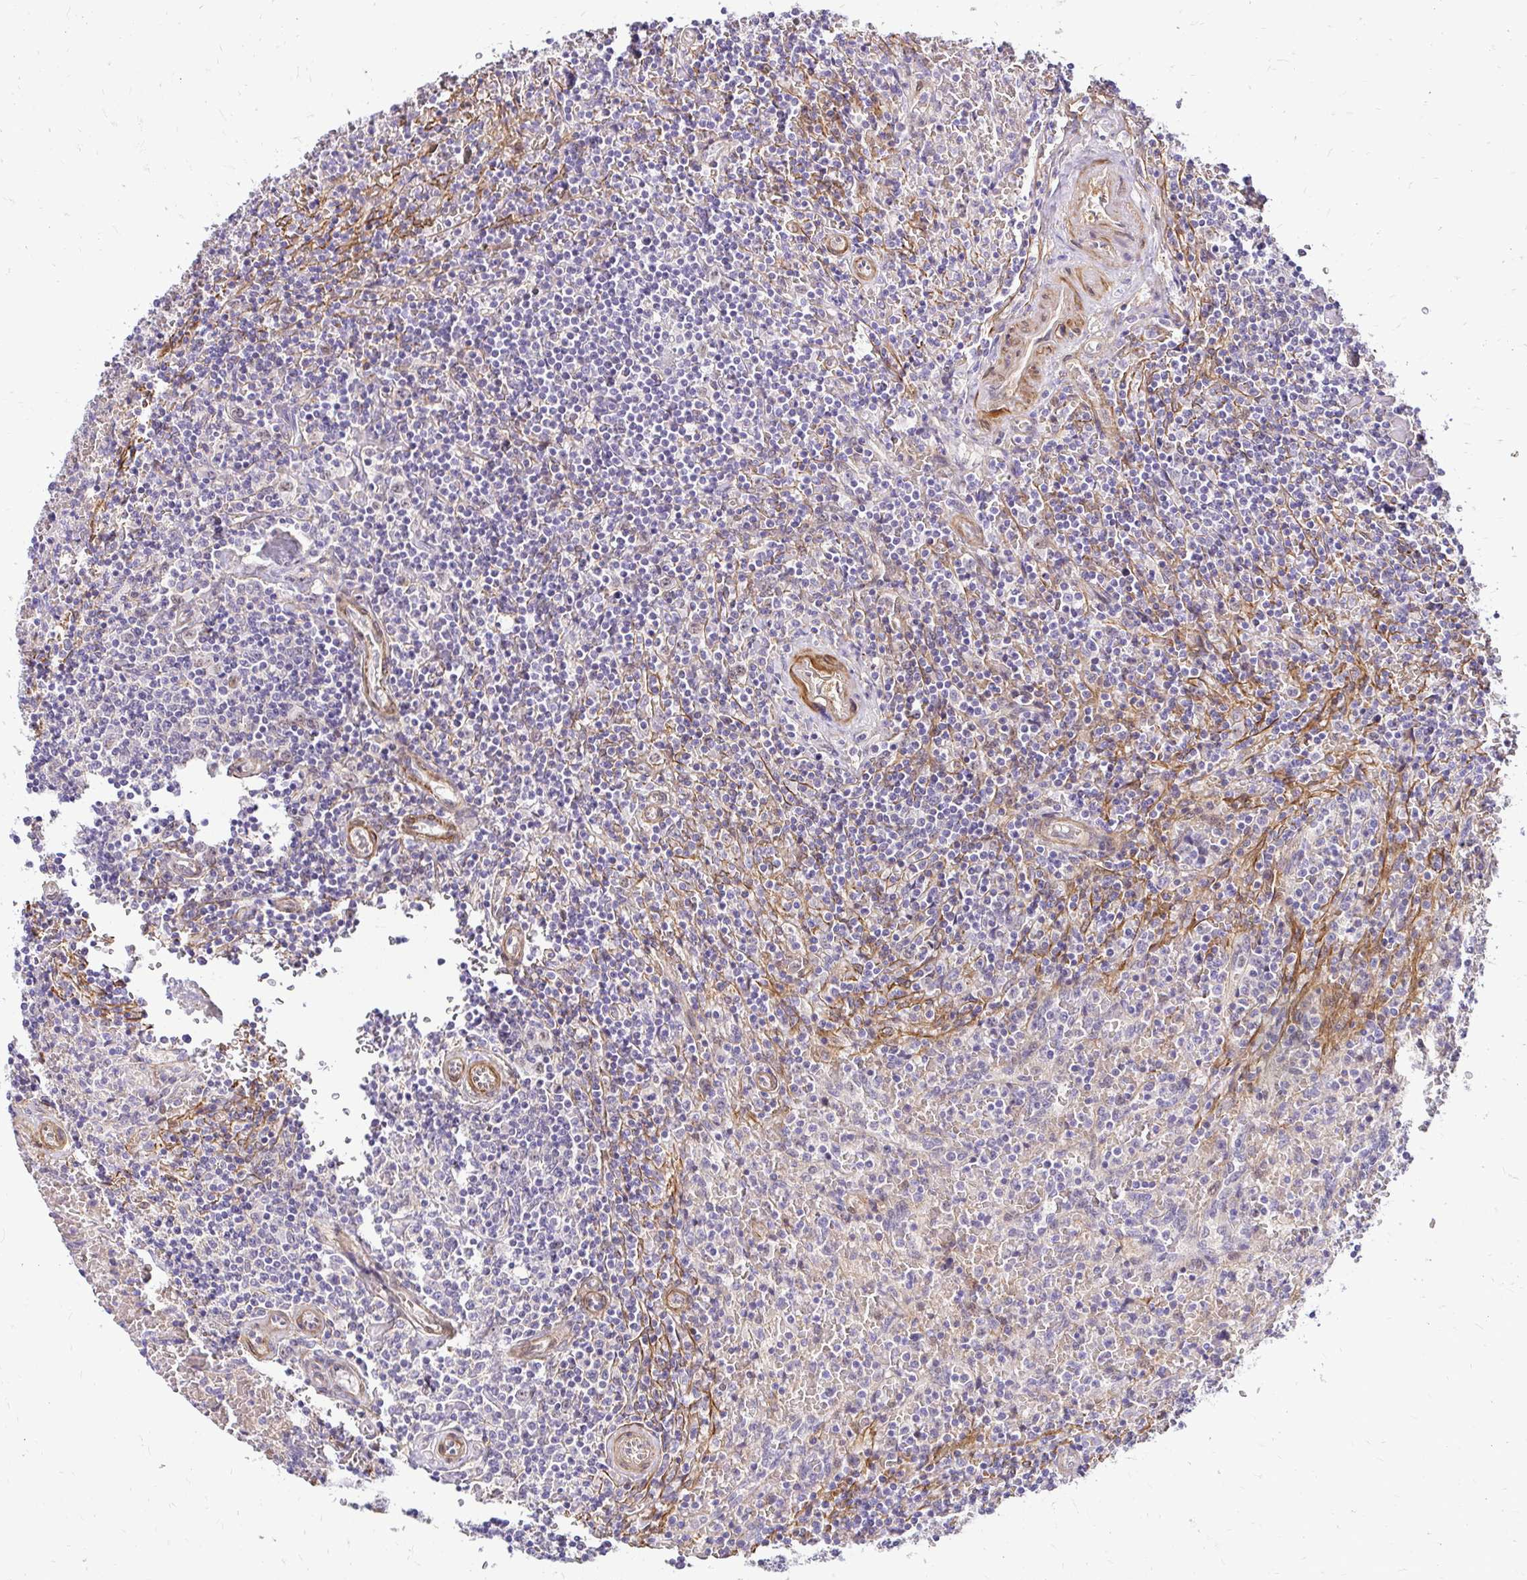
{"staining": {"intensity": "negative", "quantity": "none", "location": "none"}, "tissue": "lymphoma", "cell_type": "Tumor cells", "image_type": "cancer", "snomed": [{"axis": "morphology", "description": "Malignant lymphoma, non-Hodgkin's type, Low grade"}, {"axis": "topography", "description": "Spleen"}], "caption": "Immunohistochemistry of low-grade malignant lymphoma, non-Hodgkin's type demonstrates no positivity in tumor cells.", "gene": "YAP1", "patient": {"sex": "female", "age": 64}}